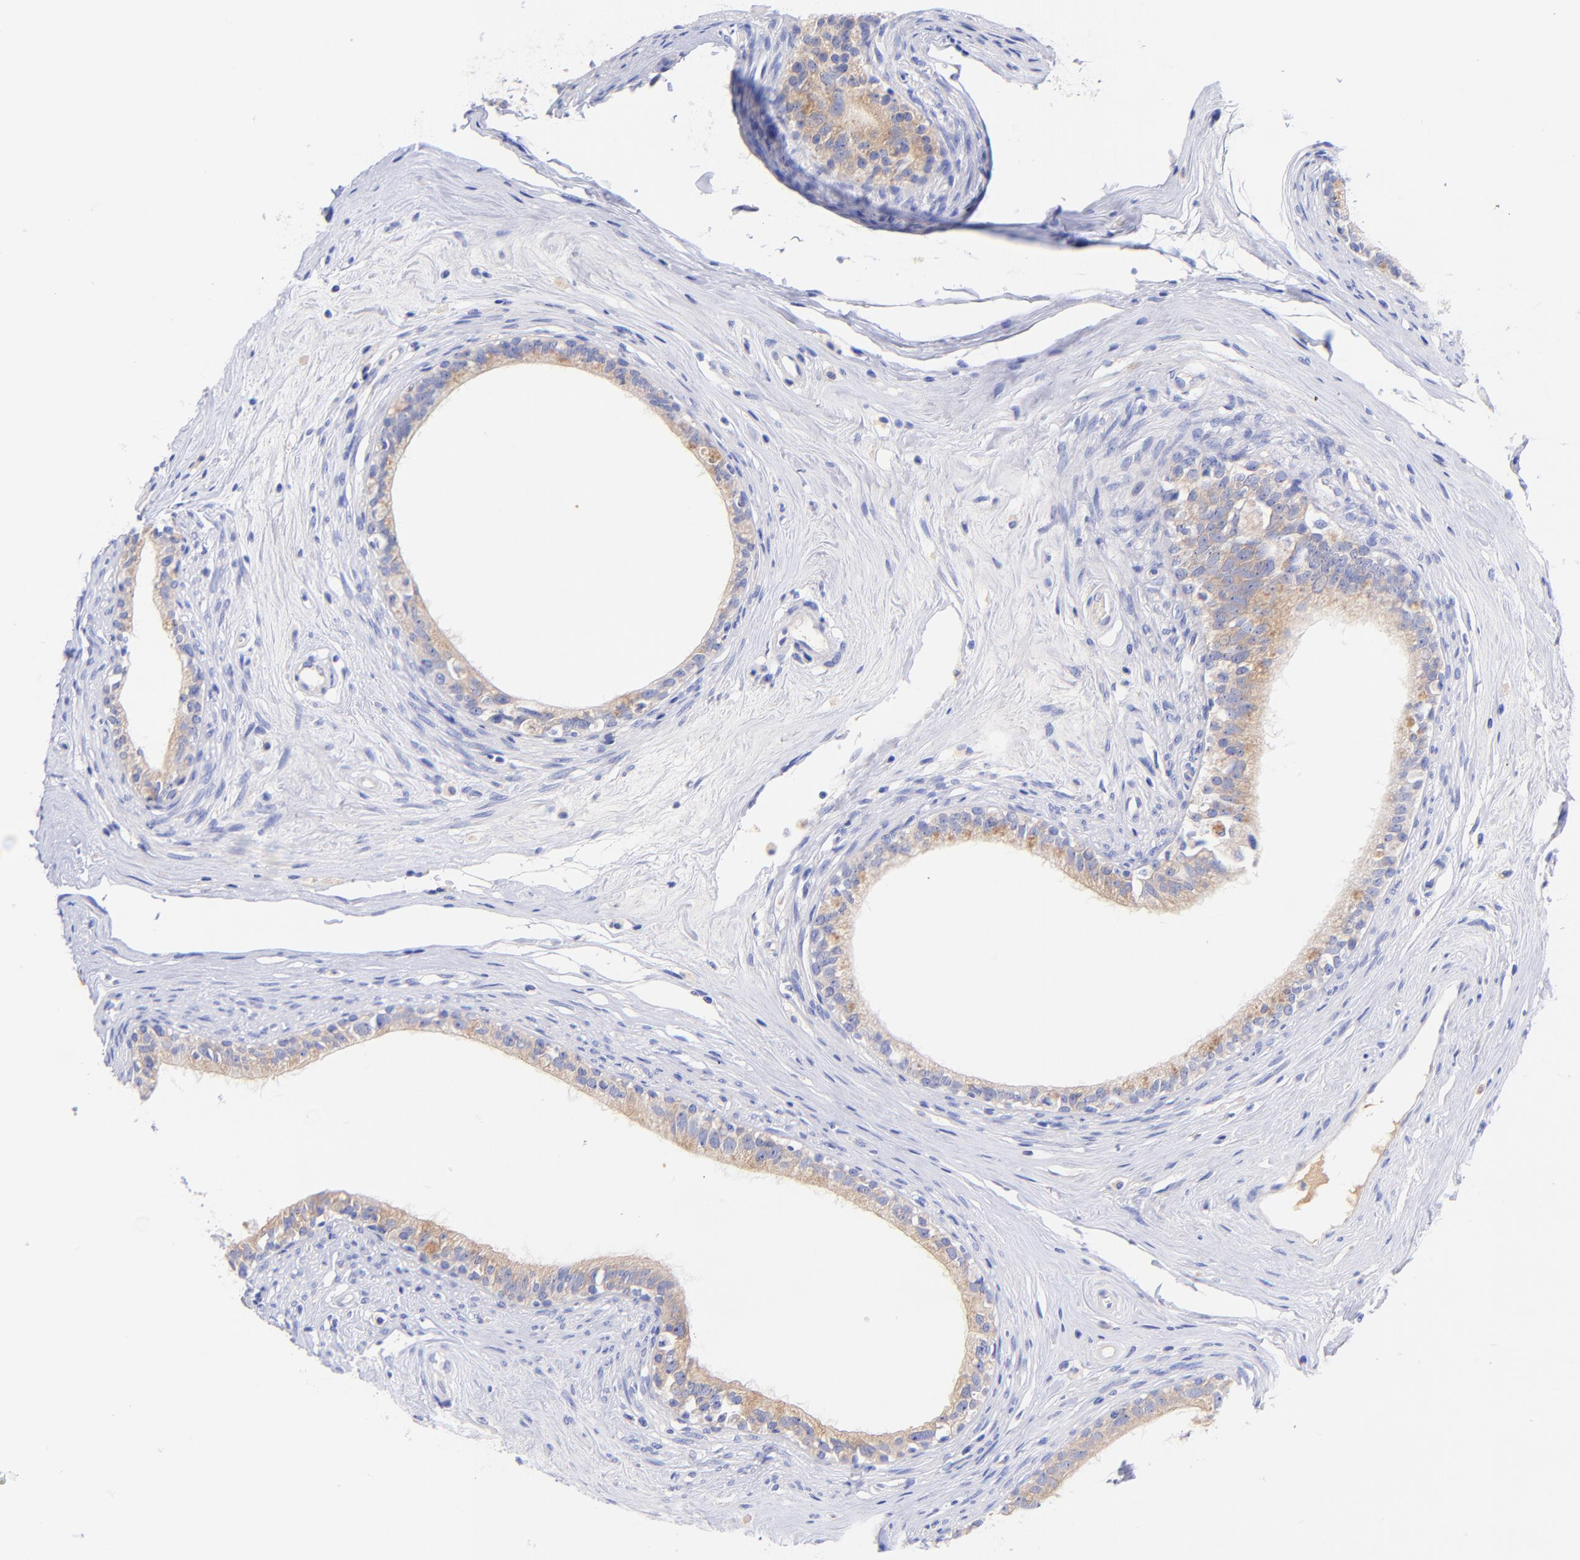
{"staining": {"intensity": "weak", "quantity": "25%-75%", "location": "cytoplasmic/membranous"}, "tissue": "epididymis", "cell_type": "Glandular cells", "image_type": "normal", "snomed": [{"axis": "morphology", "description": "Normal tissue, NOS"}, {"axis": "morphology", "description": "Inflammation, NOS"}, {"axis": "topography", "description": "Epididymis"}], "caption": "Protein positivity by immunohistochemistry shows weak cytoplasmic/membranous expression in about 25%-75% of glandular cells in benign epididymis. The protein of interest is stained brown, and the nuclei are stained in blue (DAB IHC with brightfield microscopy, high magnification).", "gene": "GPHN", "patient": {"sex": "male", "age": 84}}